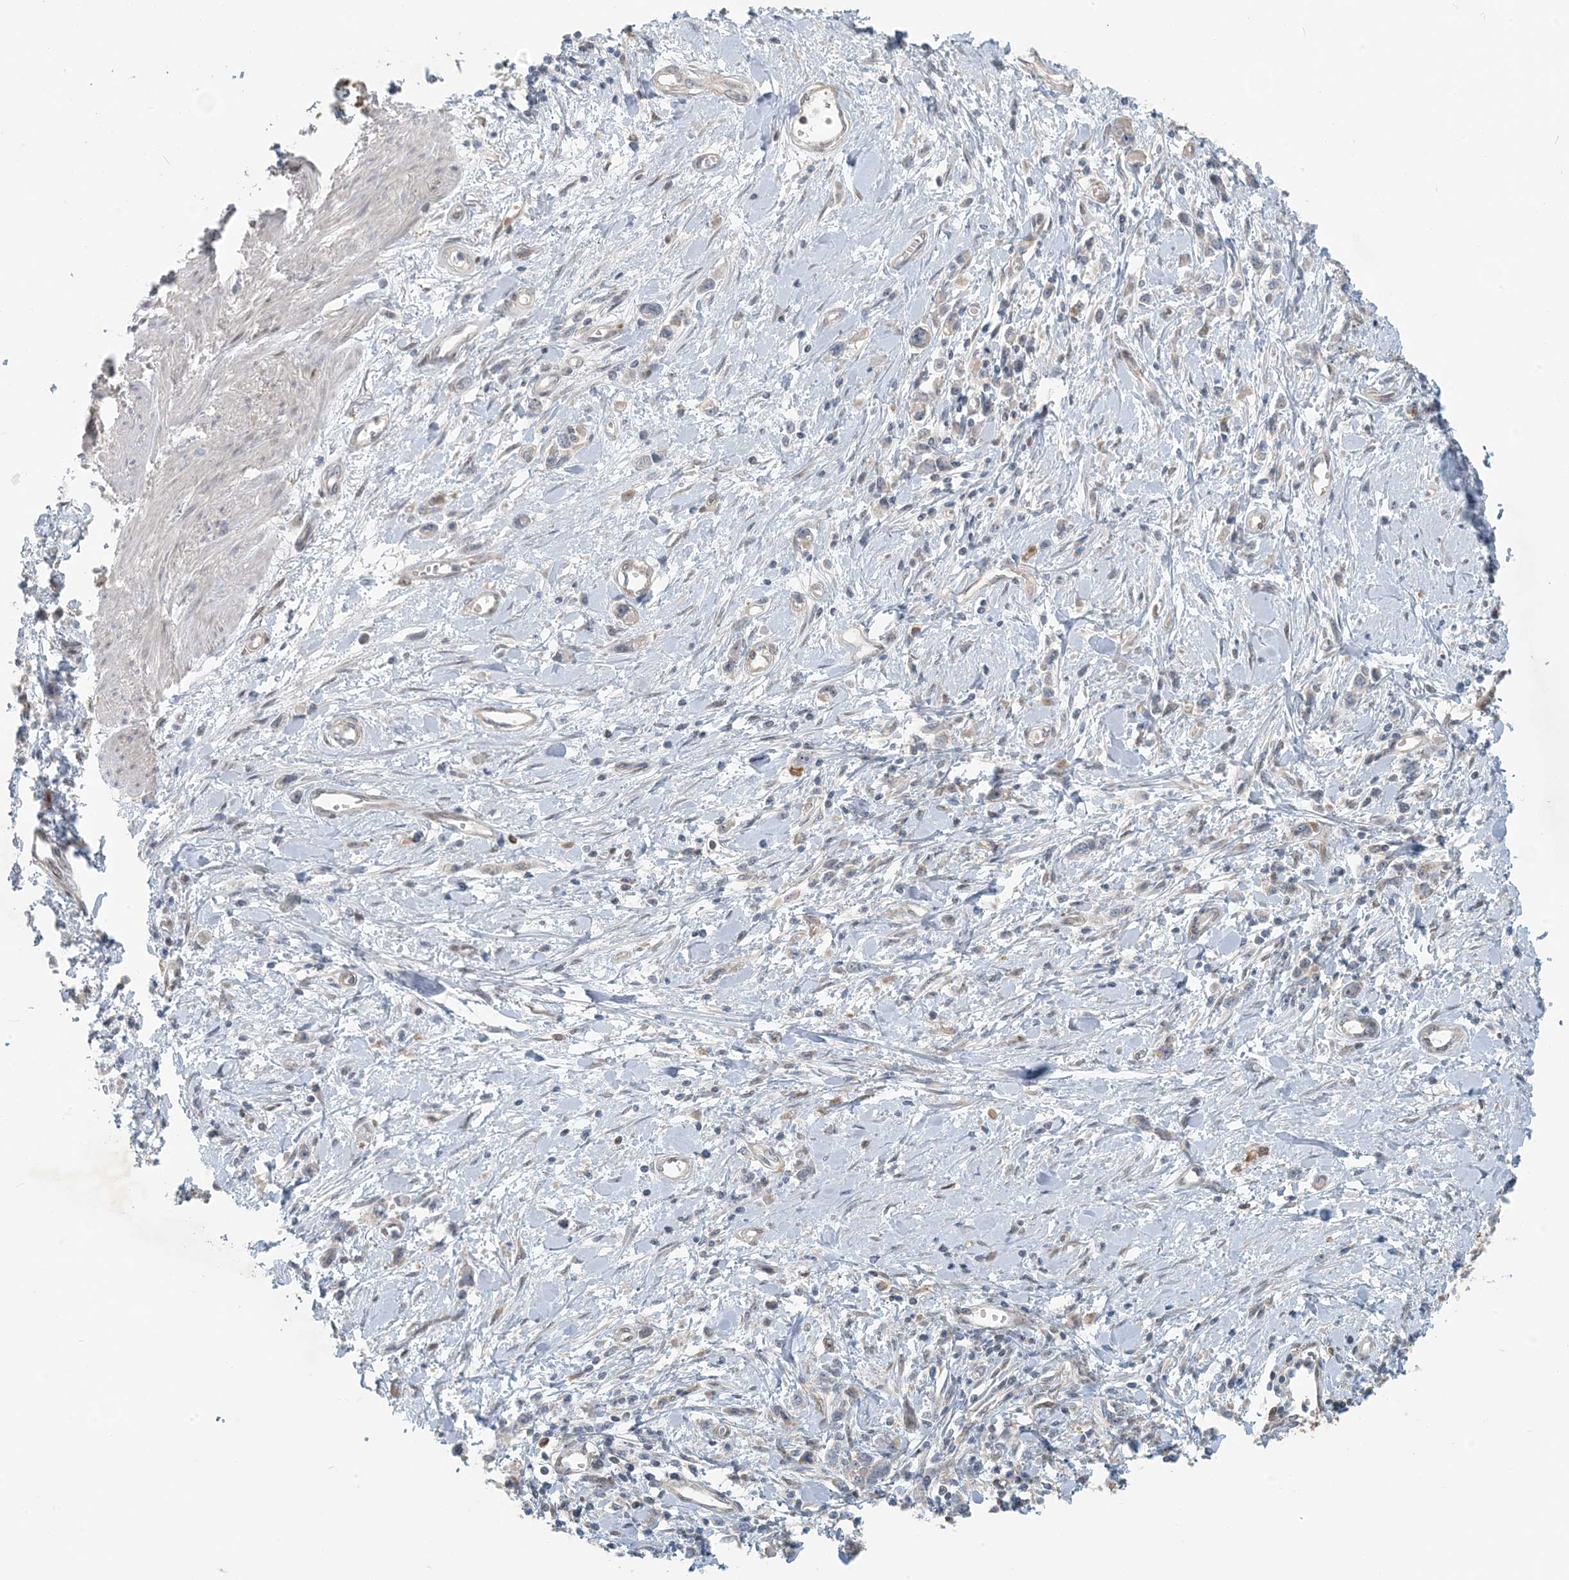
{"staining": {"intensity": "negative", "quantity": "none", "location": "none"}, "tissue": "stomach cancer", "cell_type": "Tumor cells", "image_type": "cancer", "snomed": [{"axis": "morphology", "description": "Adenocarcinoma, NOS"}, {"axis": "topography", "description": "Stomach"}], "caption": "High power microscopy image of an immunohistochemistry (IHC) photomicrograph of stomach adenocarcinoma, revealing no significant staining in tumor cells. The staining is performed using DAB brown chromogen with nuclei counter-stained in using hematoxylin.", "gene": "ZC3H12A", "patient": {"sex": "female", "age": 76}}